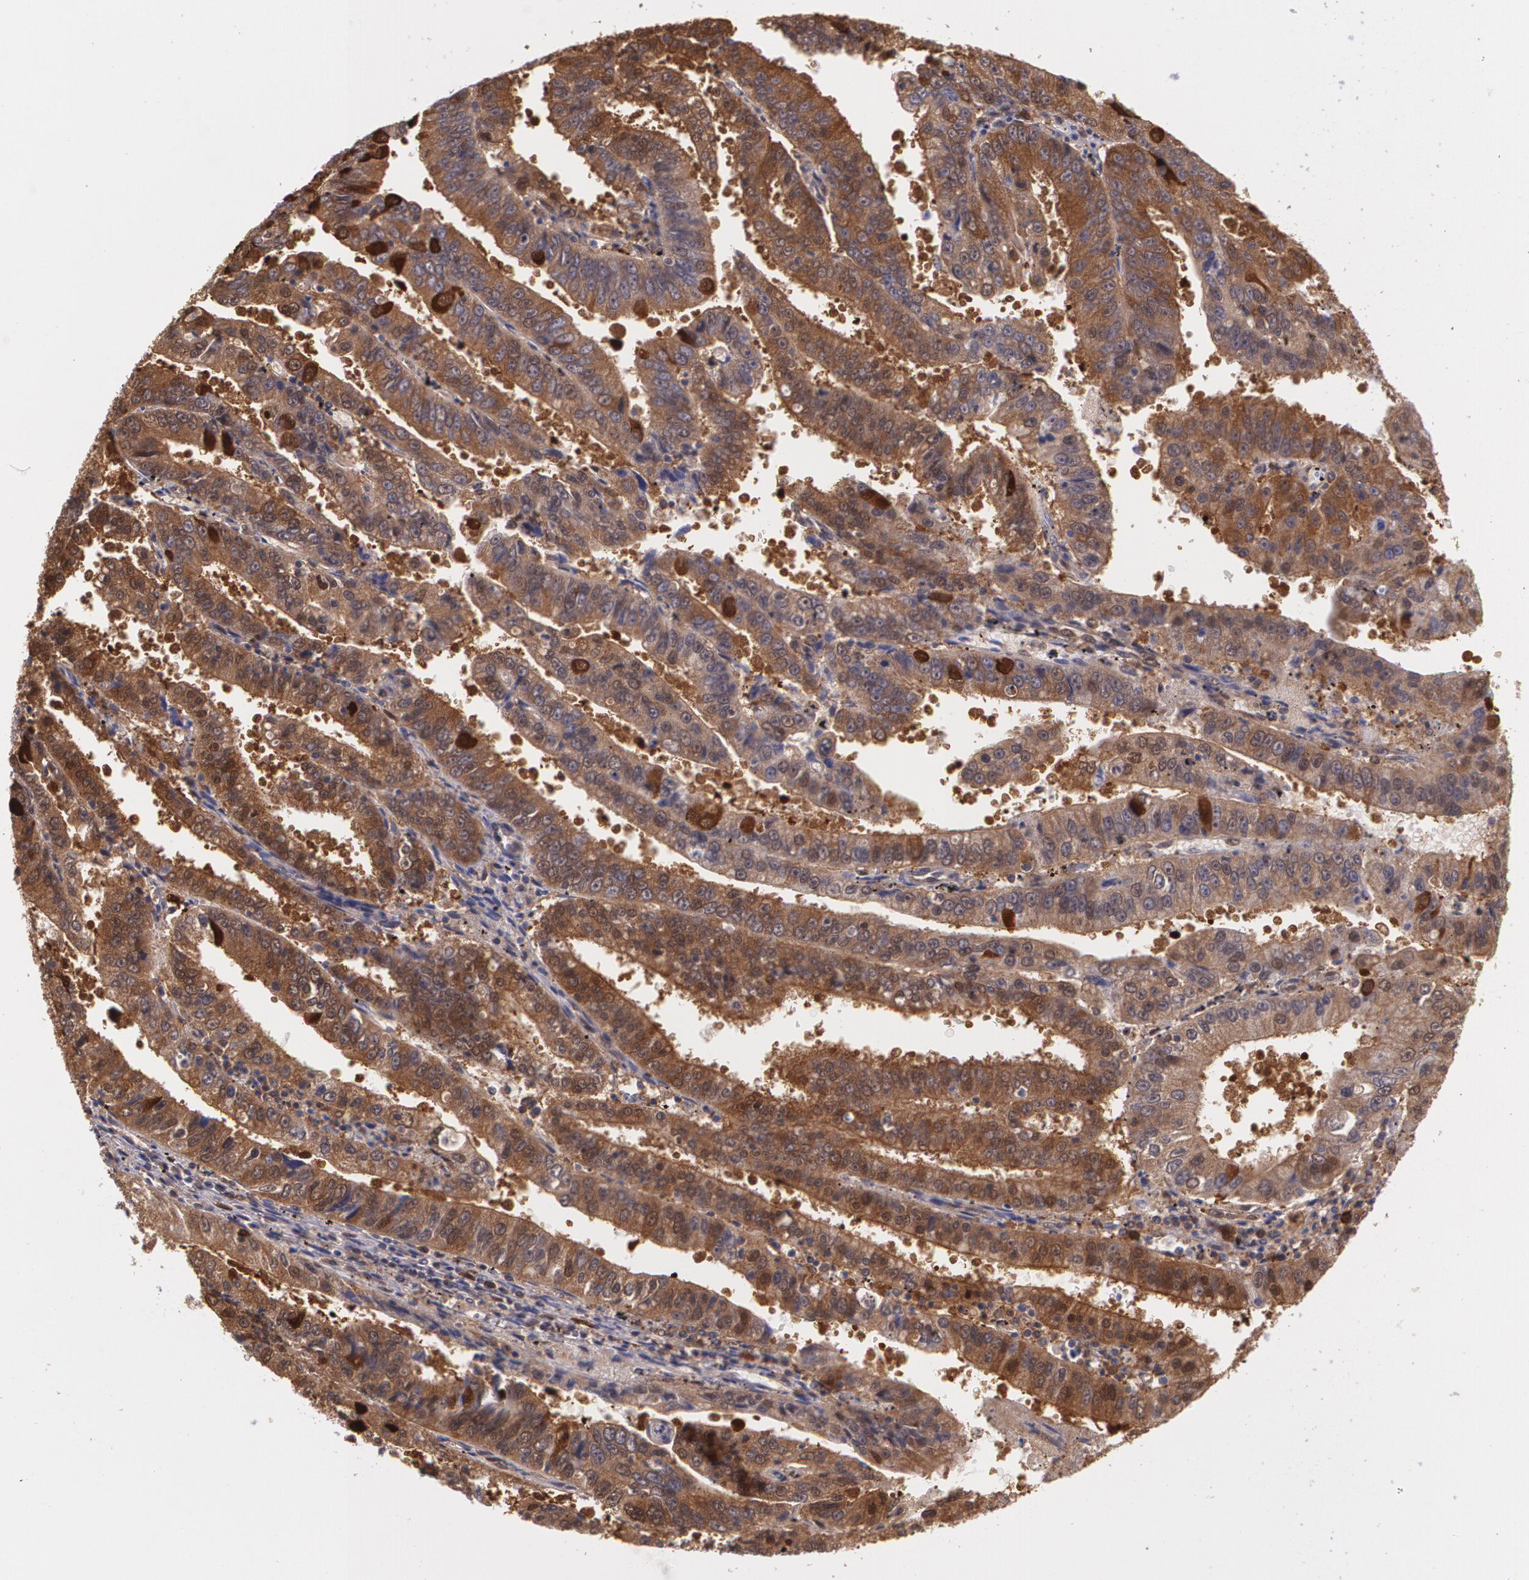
{"staining": {"intensity": "strong", "quantity": ">75%", "location": "cytoplasmic/membranous"}, "tissue": "endometrial cancer", "cell_type": "Tumor cells", "image_type": "cancer", "snomed": [{"axis": "morphology", "description": "Adenocarcinoma, NOS"}, {"axis": "topography", "description": "Endometrium"}], "caption": "Immunohistochemistry (IHC) of adenocarcinoma (endometrial) reveals high levels of strong cytoplasmic/membranous staining in approximately >75% of tumor cells.", "gene": "HSPH1", "patient": {"sex": "female", "age": 66}}